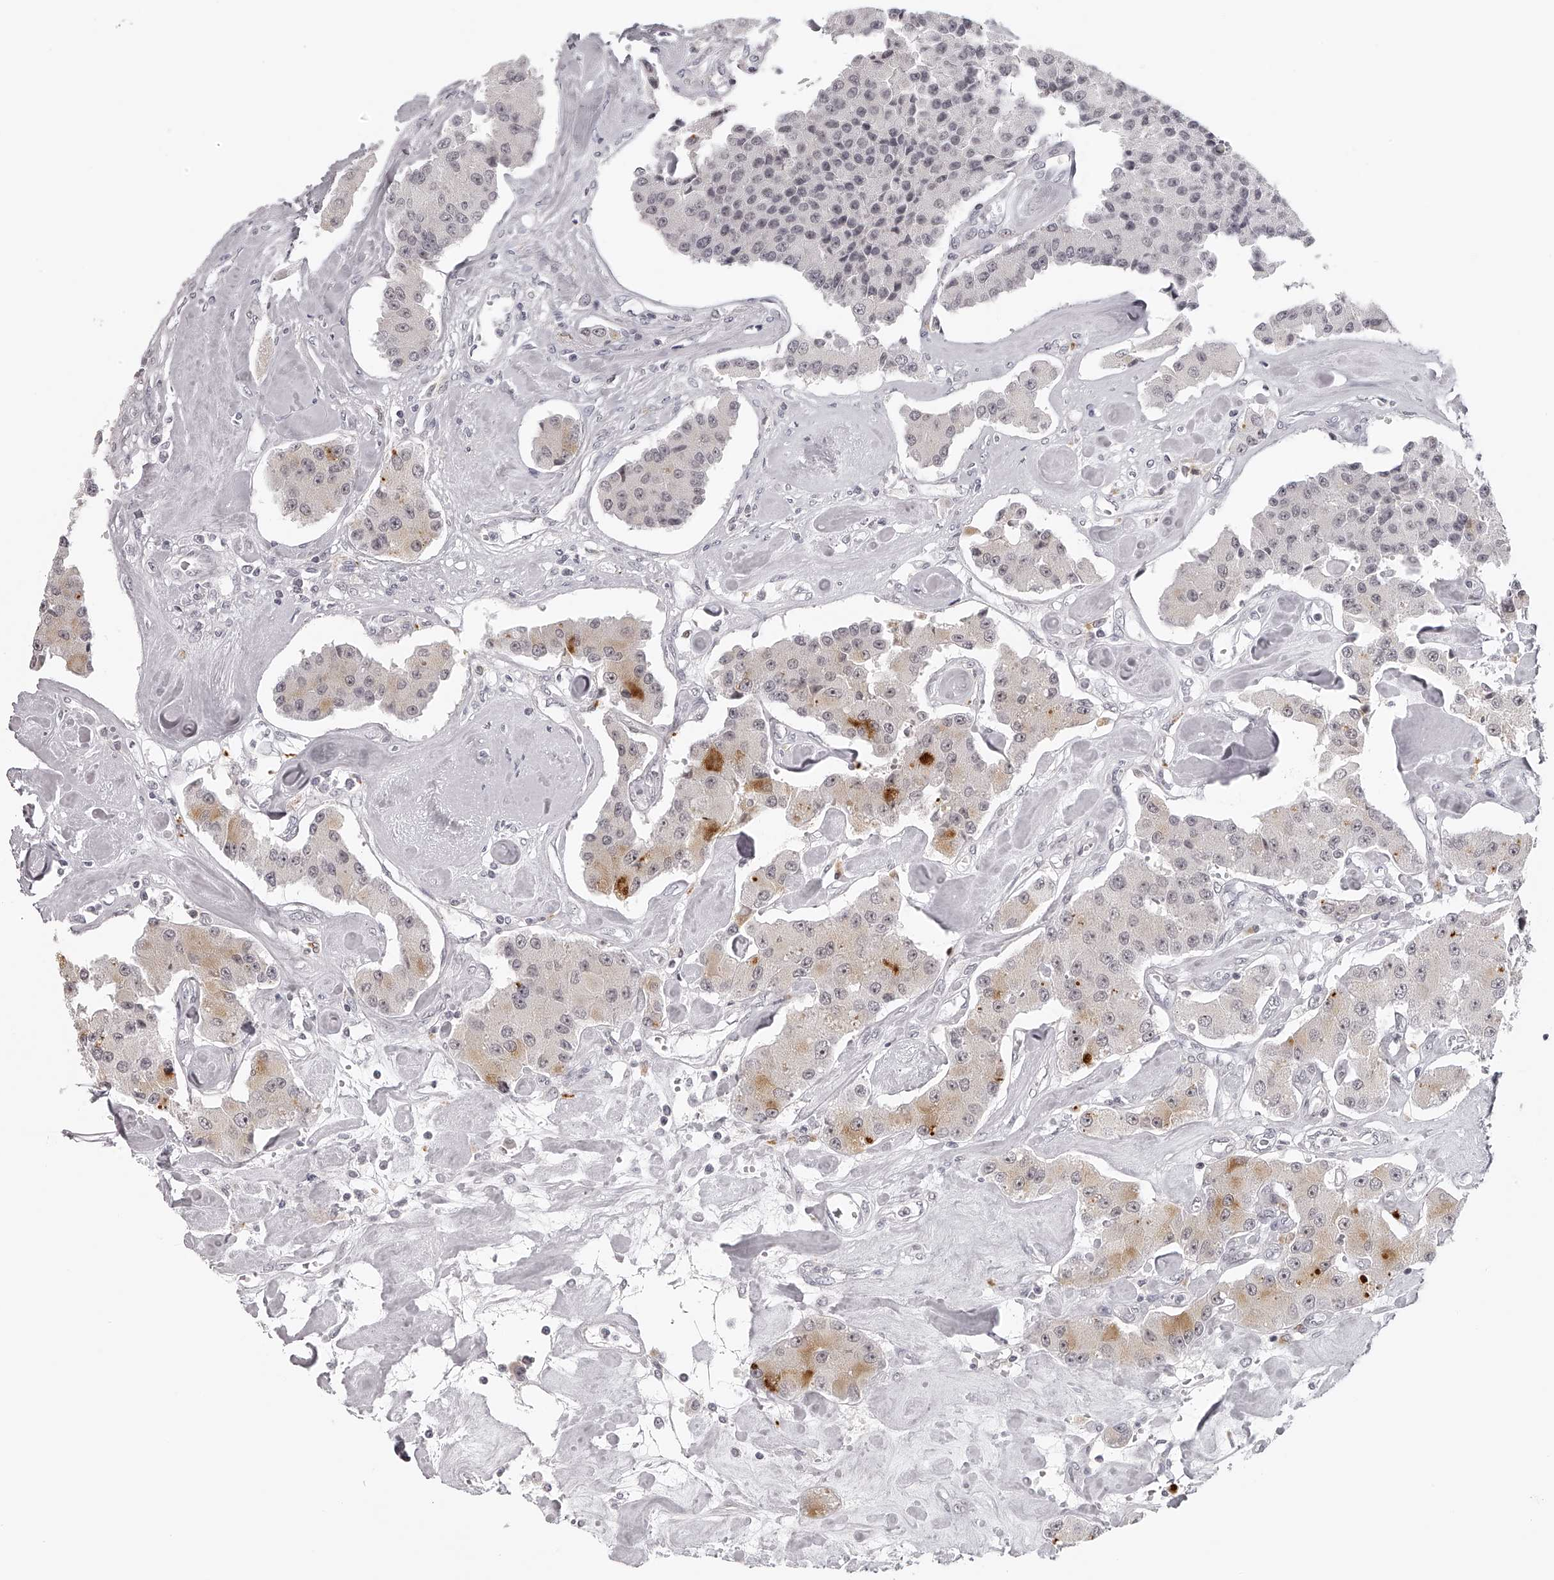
{"staining": {"intensity": "moderate", "quantity": "<25%", "location": "cytoplasmic/membranous"}, "tissue": "carcinoid", "cell_type": "Tumor cells", "image_type": "cancer", "snomed": [{"axis": "morphology", "description": "Carcinoid, malignant, NOS"}, {"axis": "topography", "description": "Pancreas"}], "caption": "Tumor cells demonstrate moderate cytoplasmic/membranous staining in approximately <25% of cells in carcinoid.", "gene": "RNF220", "patient": {"sex": "male", "age": 41}}